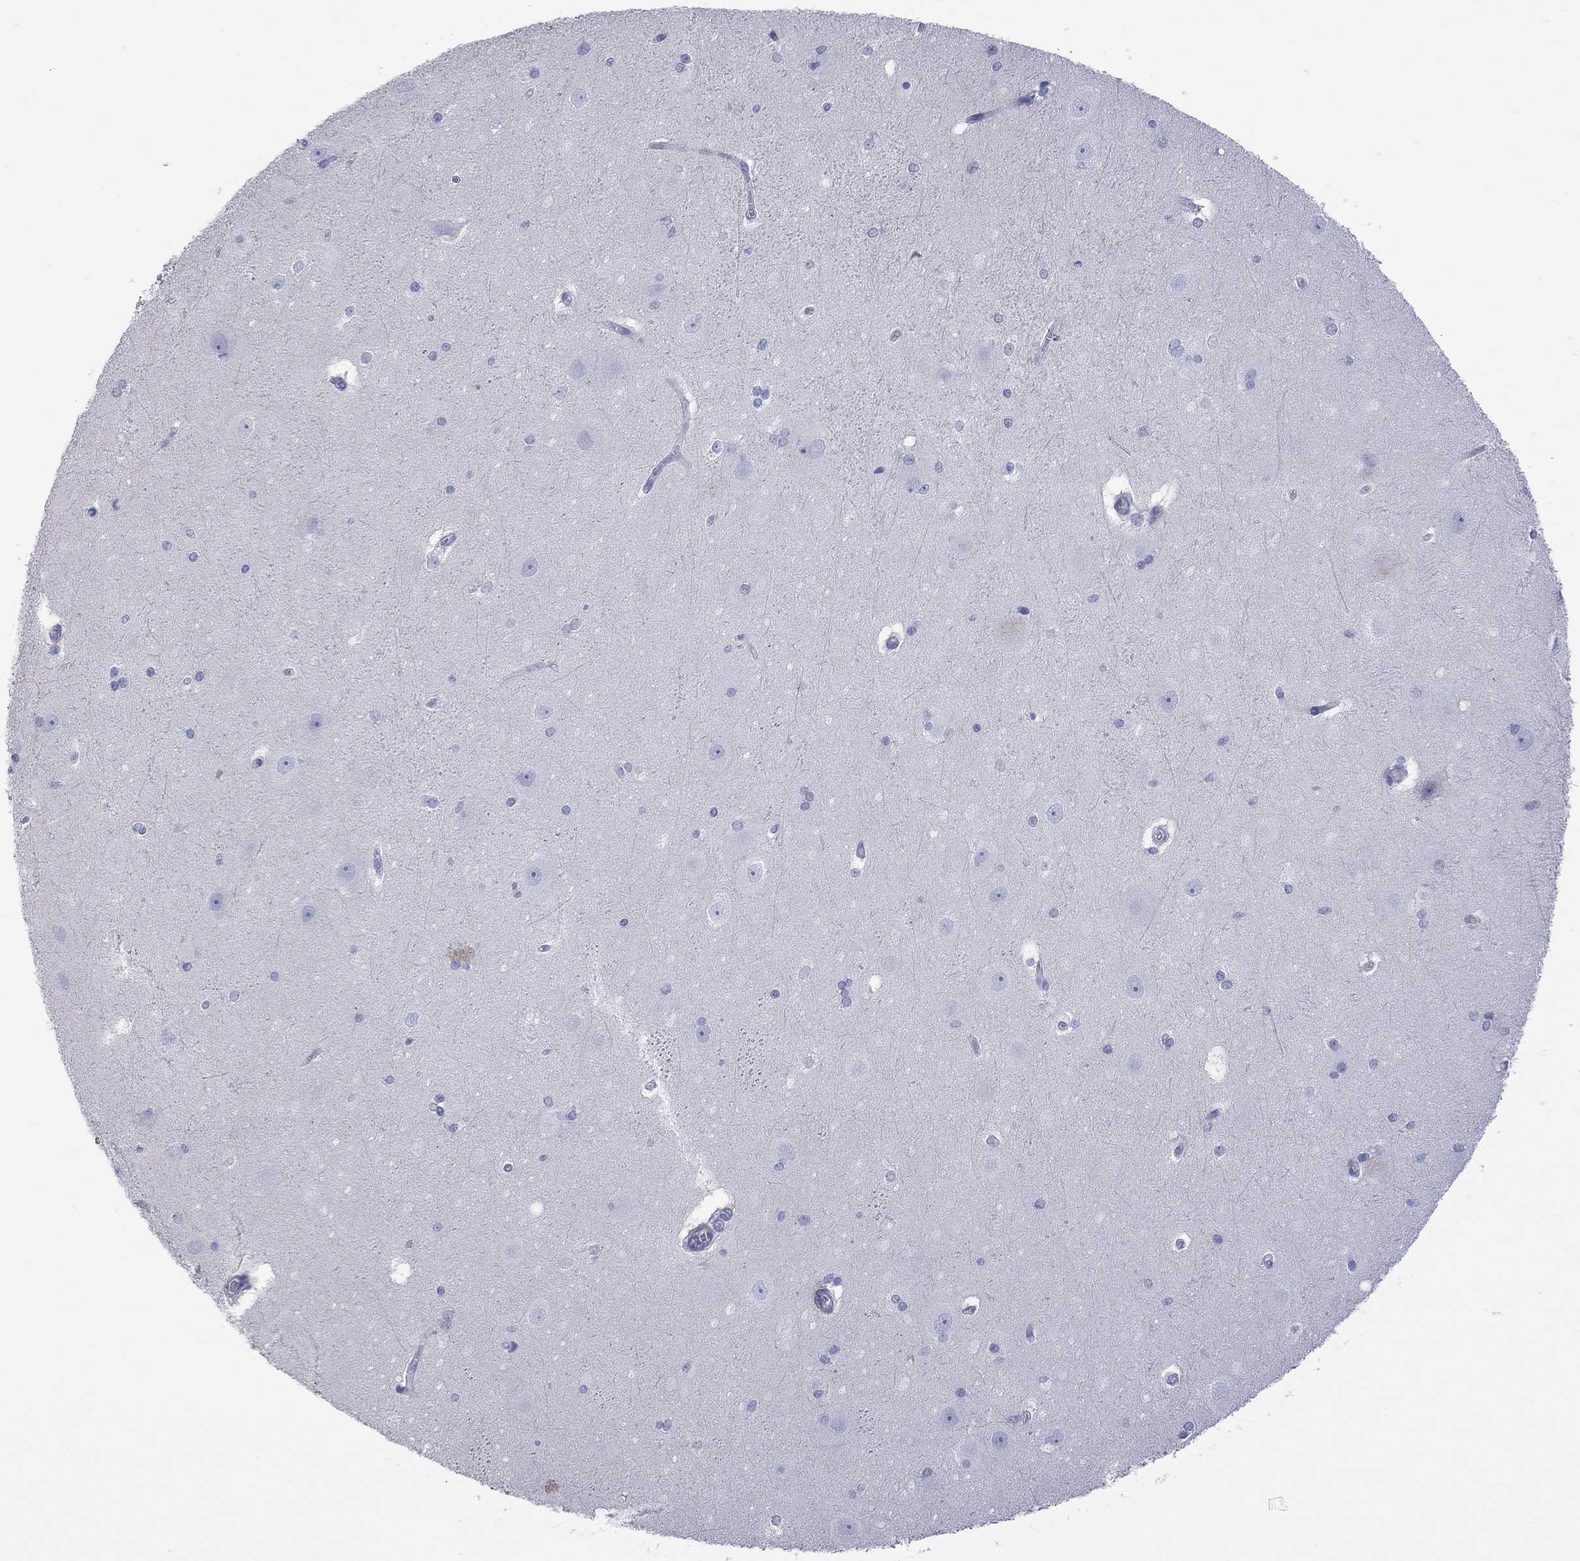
{"staining": {"intensity": "weak", "quantity": "<25%", "location": "cytoplasmic/membranous"}, "tissue": "hippocampus", "cell_type": "Glial cells", "image_type": "normal", "snomed": [{"axis": "morphology", "description": "Normal tissue, NOS"}, {"axis": "topography", "description": "Cerebral cortex"}, {"axis": "topography", "description": "Hippocampus"}], "caption": "High power microscopy histopathology image of an immunohistochemistry (IHC) photomicrograph of benign hippocampus, revealing no significant positivity in glial cells. Brightfield microscopy of immunohistochemistry stained with DAB (brown) and hematoxylin (blue), captured at high magnification.", "gene": "S100A3", "patient": {"sex": "female", "age": 19}}